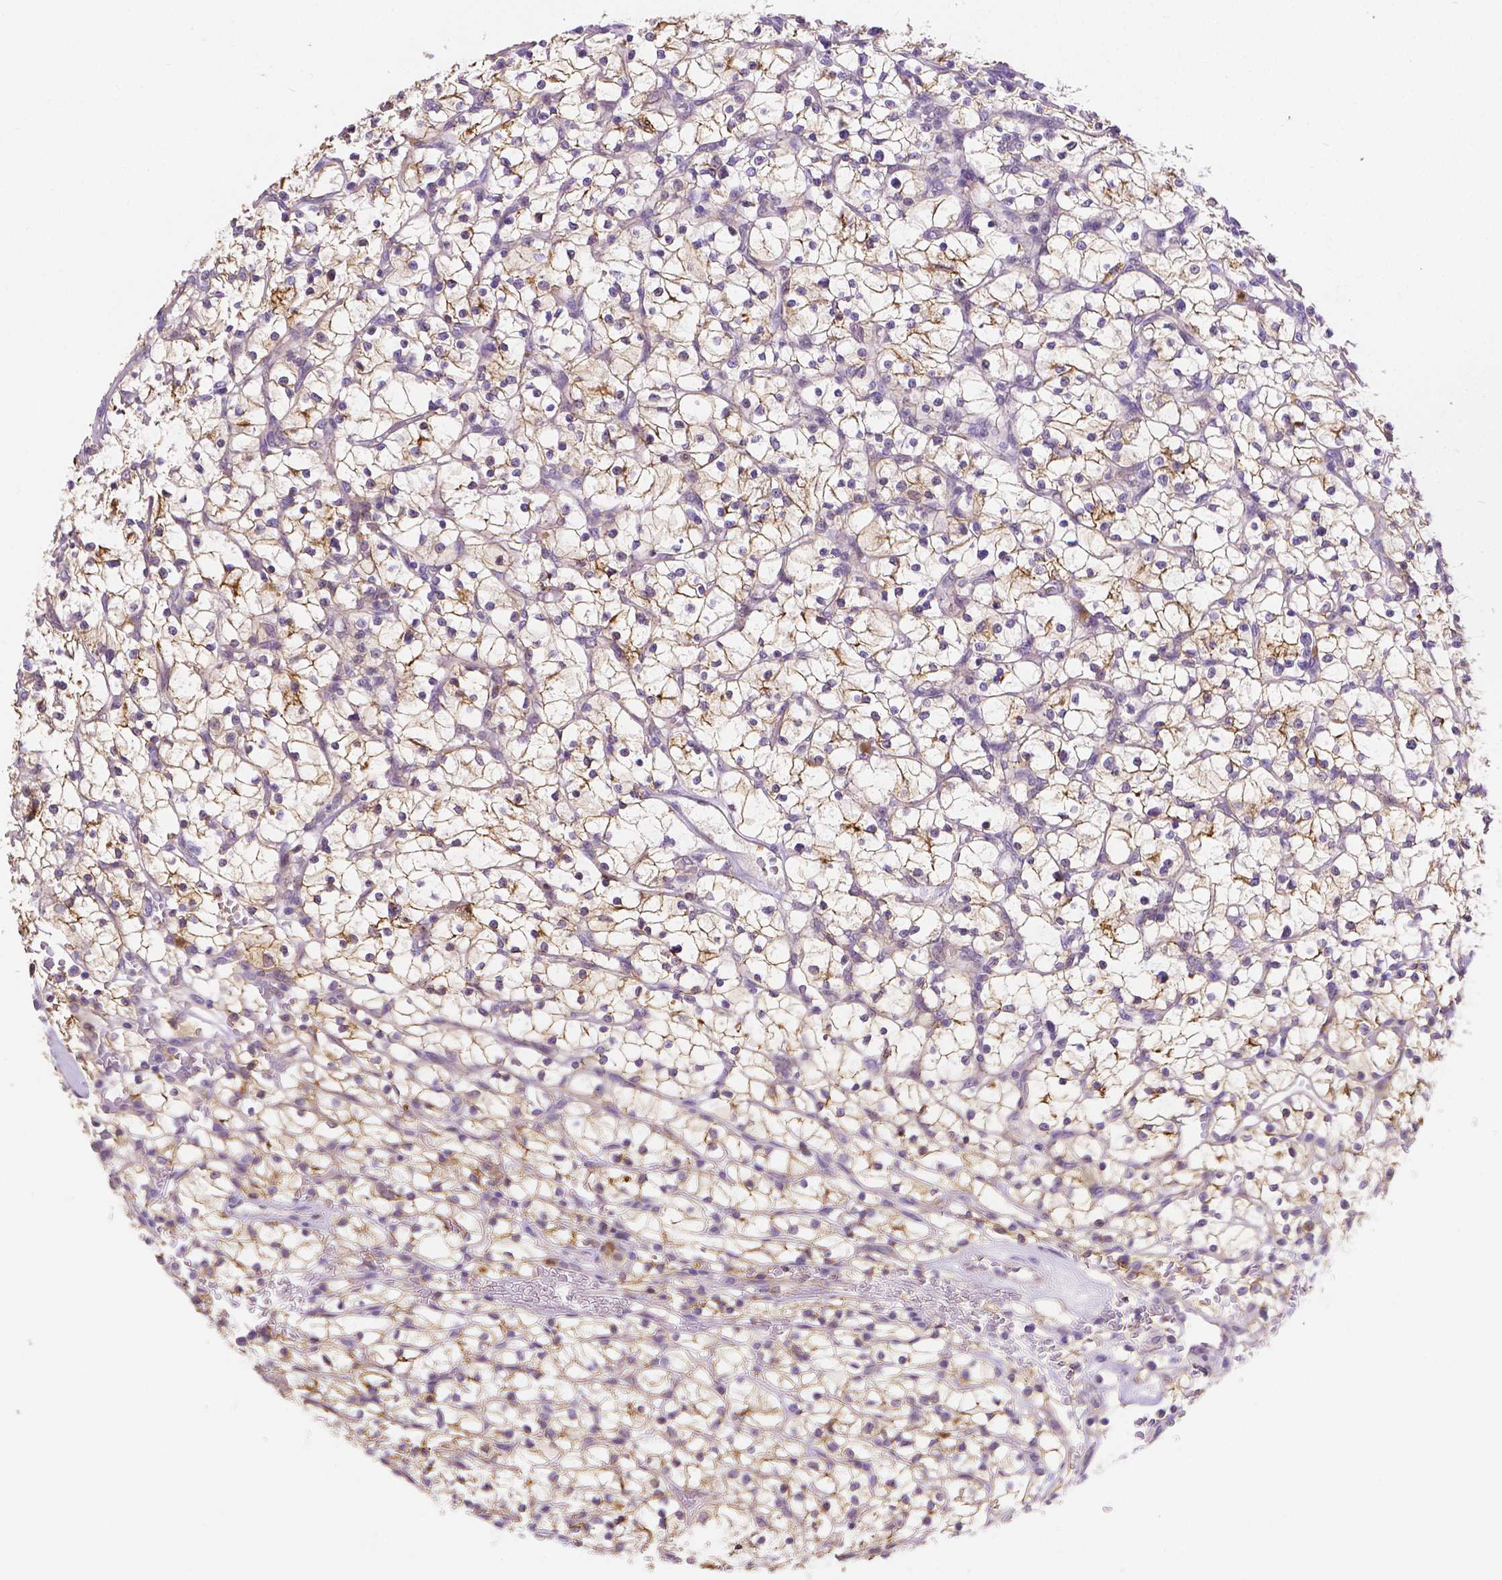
{"staining": {"intensity": "weak", "quantity": ">75%", "location": "cytoplasmic/membranous"}, "tissue": "renal cancer", "cell_type": "Tumor cells", "image_type": "cancer", "snomed": [{"axis": "morphology", "description": "Adenocarcinoma, NOS"}, {"axis": "topography", "description": "Kidney"}], "caption": "Weak cytoplasmic/membranous staining is seen in approximately >75% of tumor cells in renal cancer (adenocarcinoma). Nuclei are stained in blue.", "gene": "ZNRD2", "patient": {"sex": "female", "age": 64}}